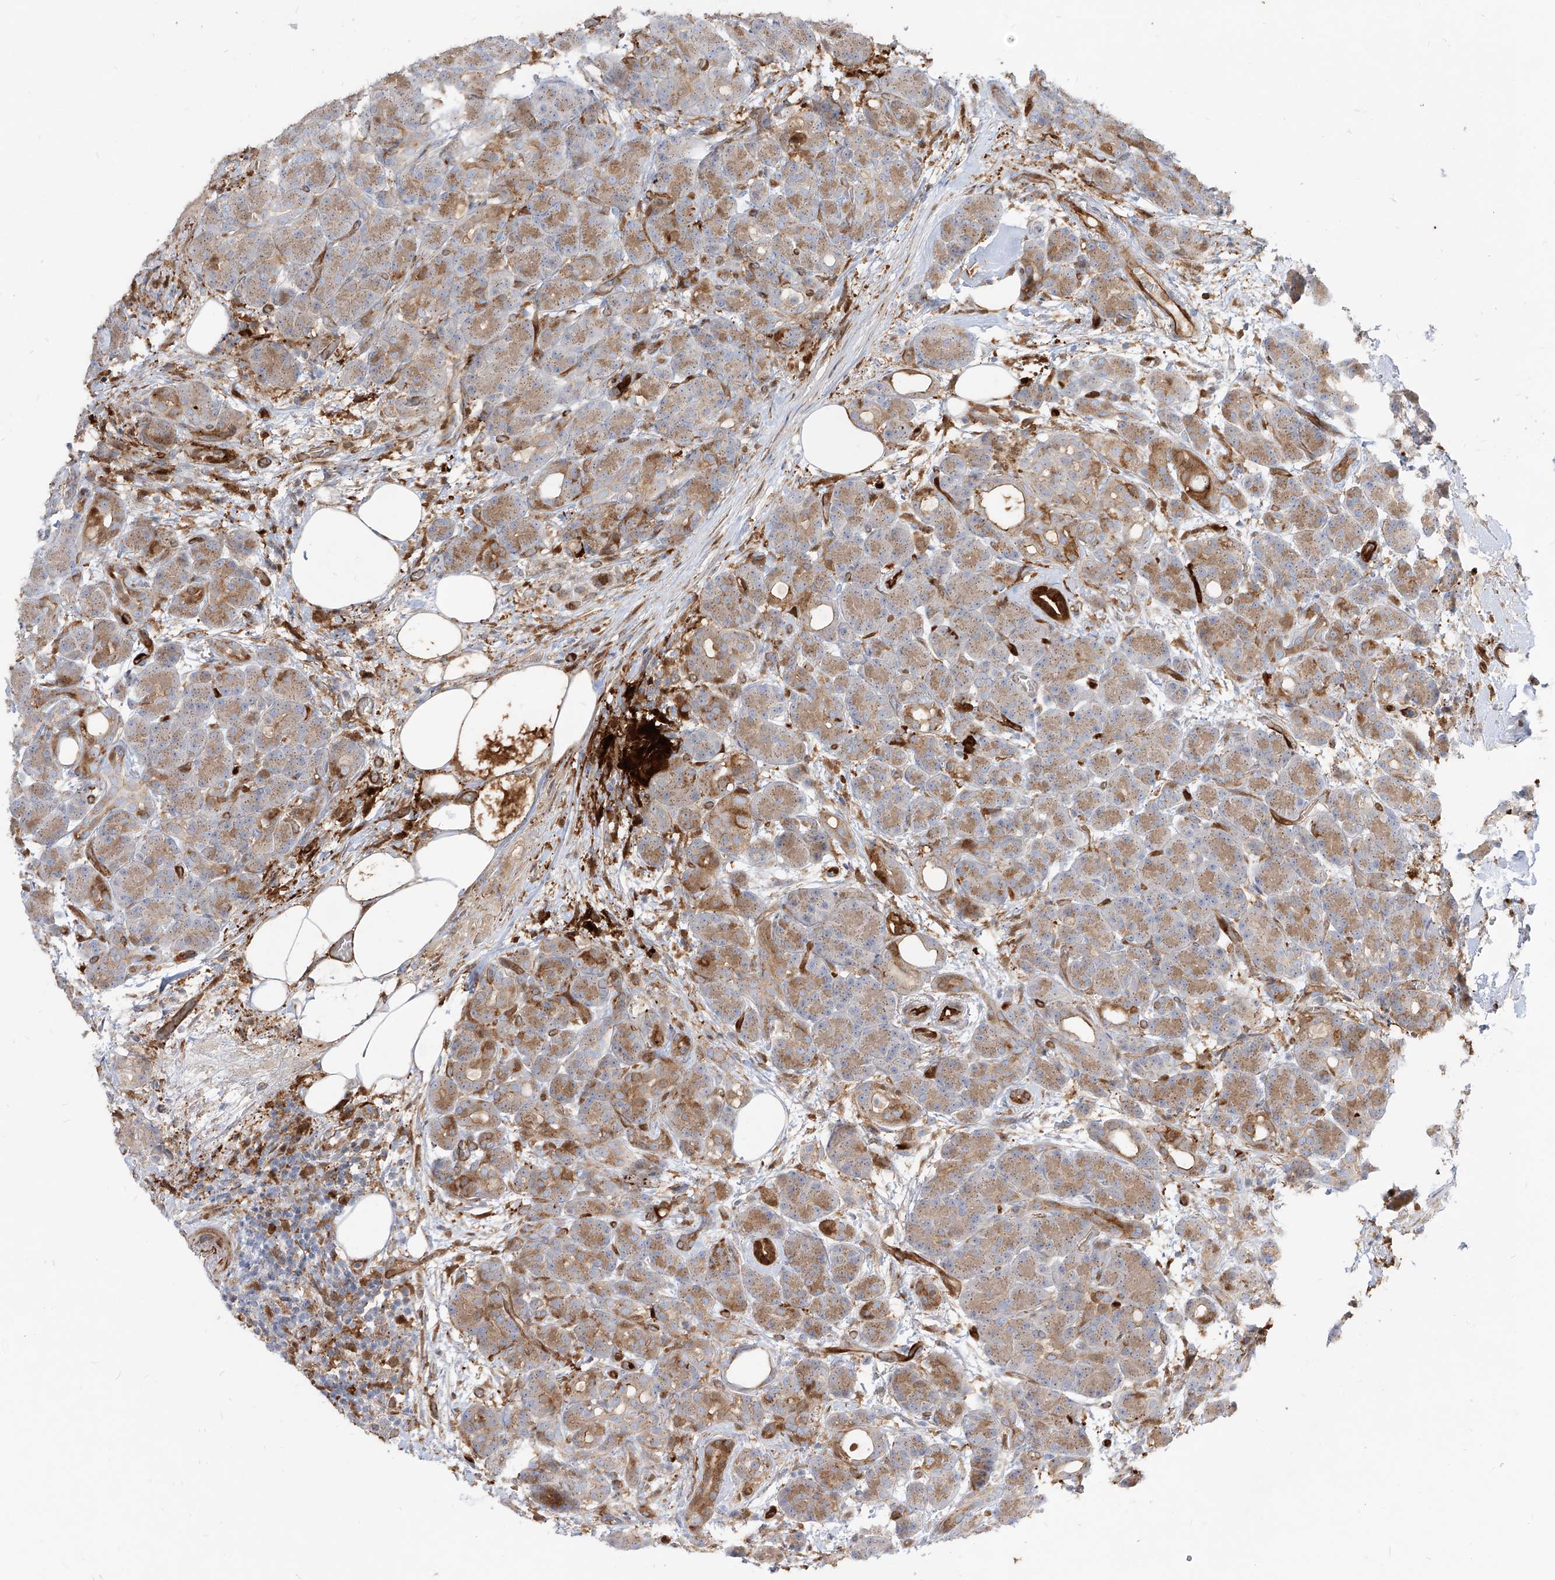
{"staining": {"intensity": "moderate", "quantity": "25%-75%", "location": "cytoplasmic/membranous"}, "tissue": "pancreas", "cell_type": "Exocrine glandular cells", "image_type": "normal", "snomed": [{"axis": "morphology", "description": "Normal tissue, NOS"}, {"axis": "topography", "description": "Pancreas"}], "caption": "Moderate cytoplasmic/membranous protein positivity is appreciated in about 25%-75% of exocrine glandular cells in pancreas. The staining is performed using DAB brown chromogen to label protein expression. The nuclei are counter-stained blue using hematoxylin.", "gene": "KYNU", "patient": {"sex": "male", "age": 63}}